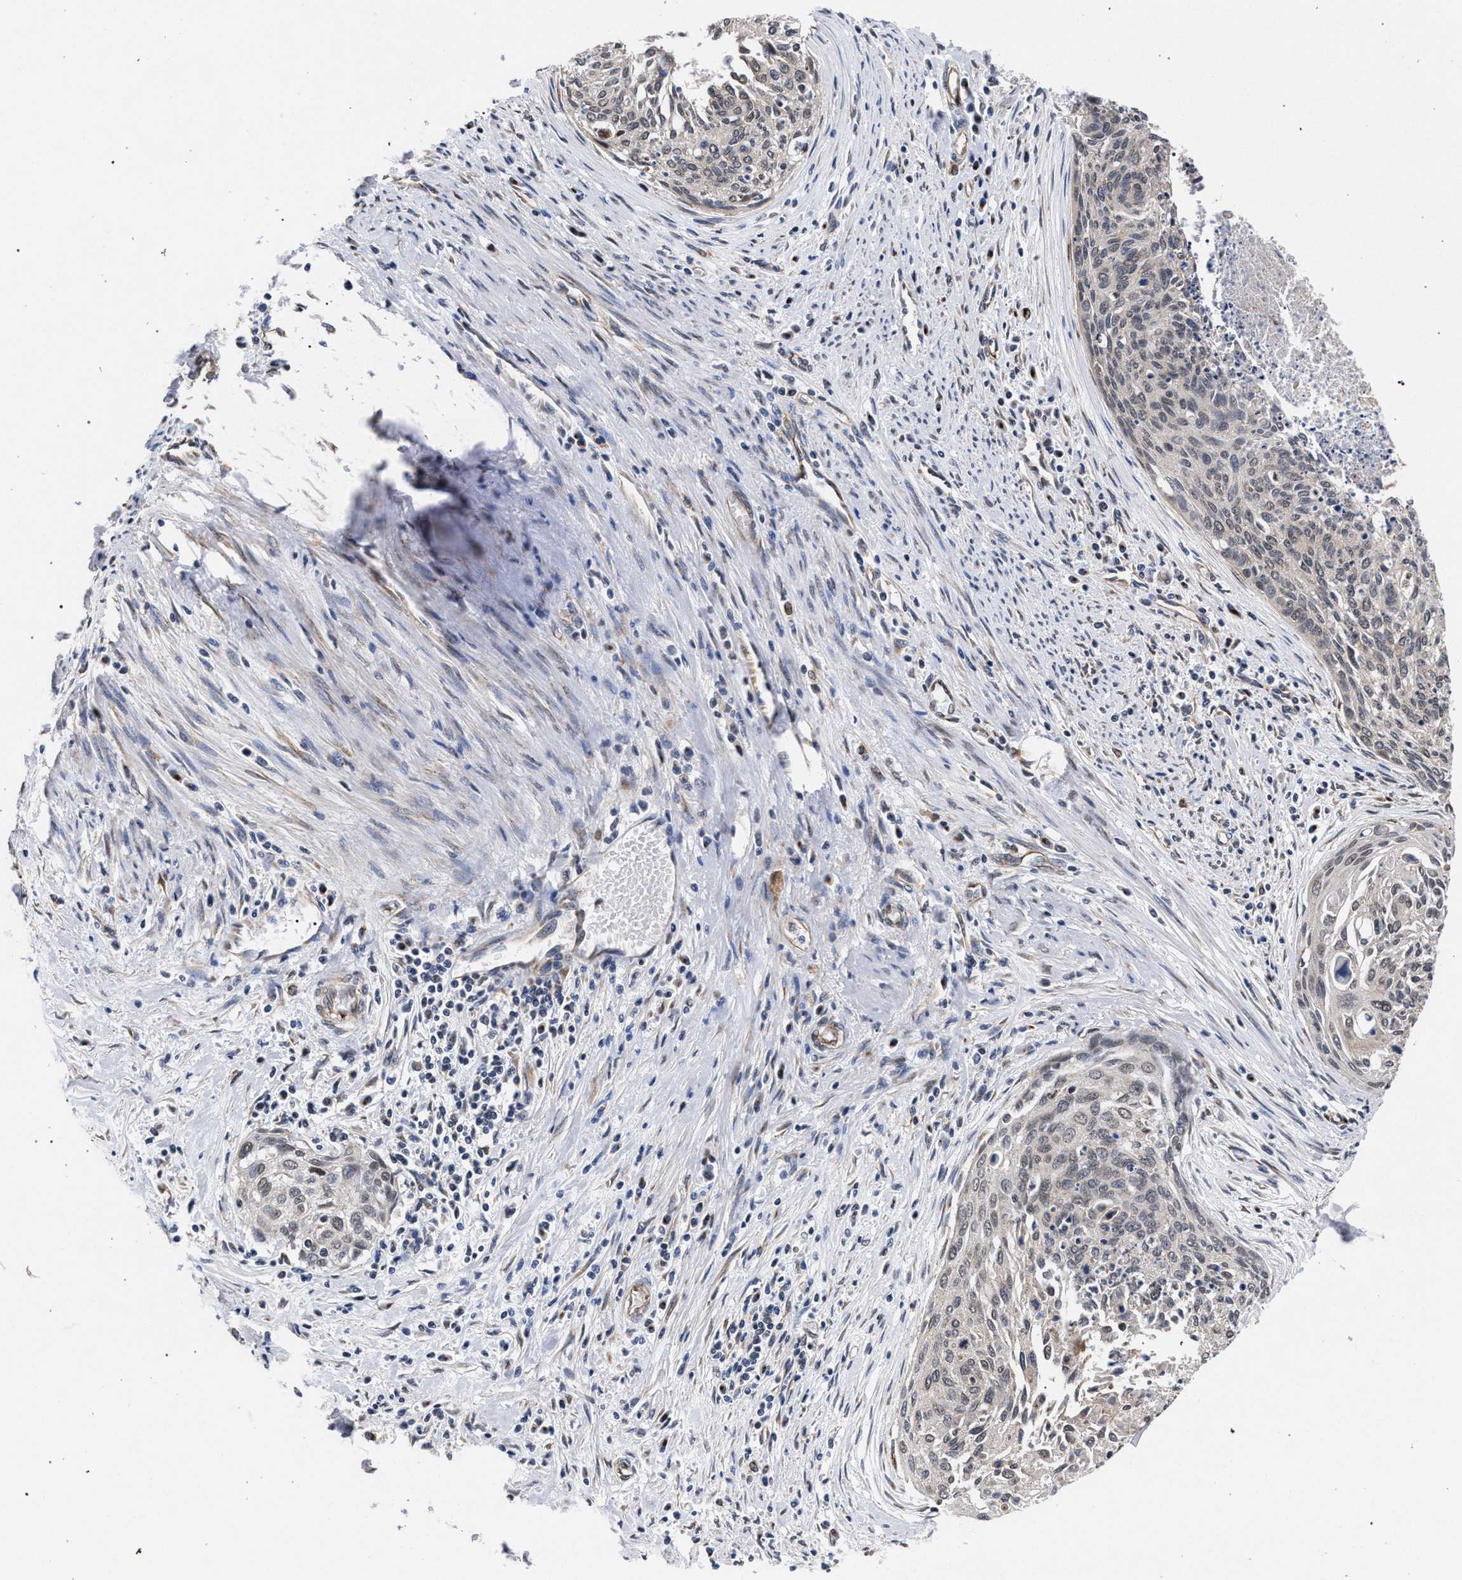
{"staining": {"intensity": "weak", "quantity": "25%-75%", "location": "nuclear"}, "tissue": "cervical cancer", "cell_type": "Tumor cells", "image_type": "cancer", "snomed": [{"axis": "morphology", "description": "Squamous cell carcinoma, NOS"}, {"axis": "topography", "description": "Cervix"}], "caption": "Squamous cell carcinoma (cervical) was stained to show a protein in brown. There is low levels of weak nuclear positivity in about 25%-75% of tumor cells.", "gene": "GOLGA2", "patient": {"sex": "female", "age": 55}}